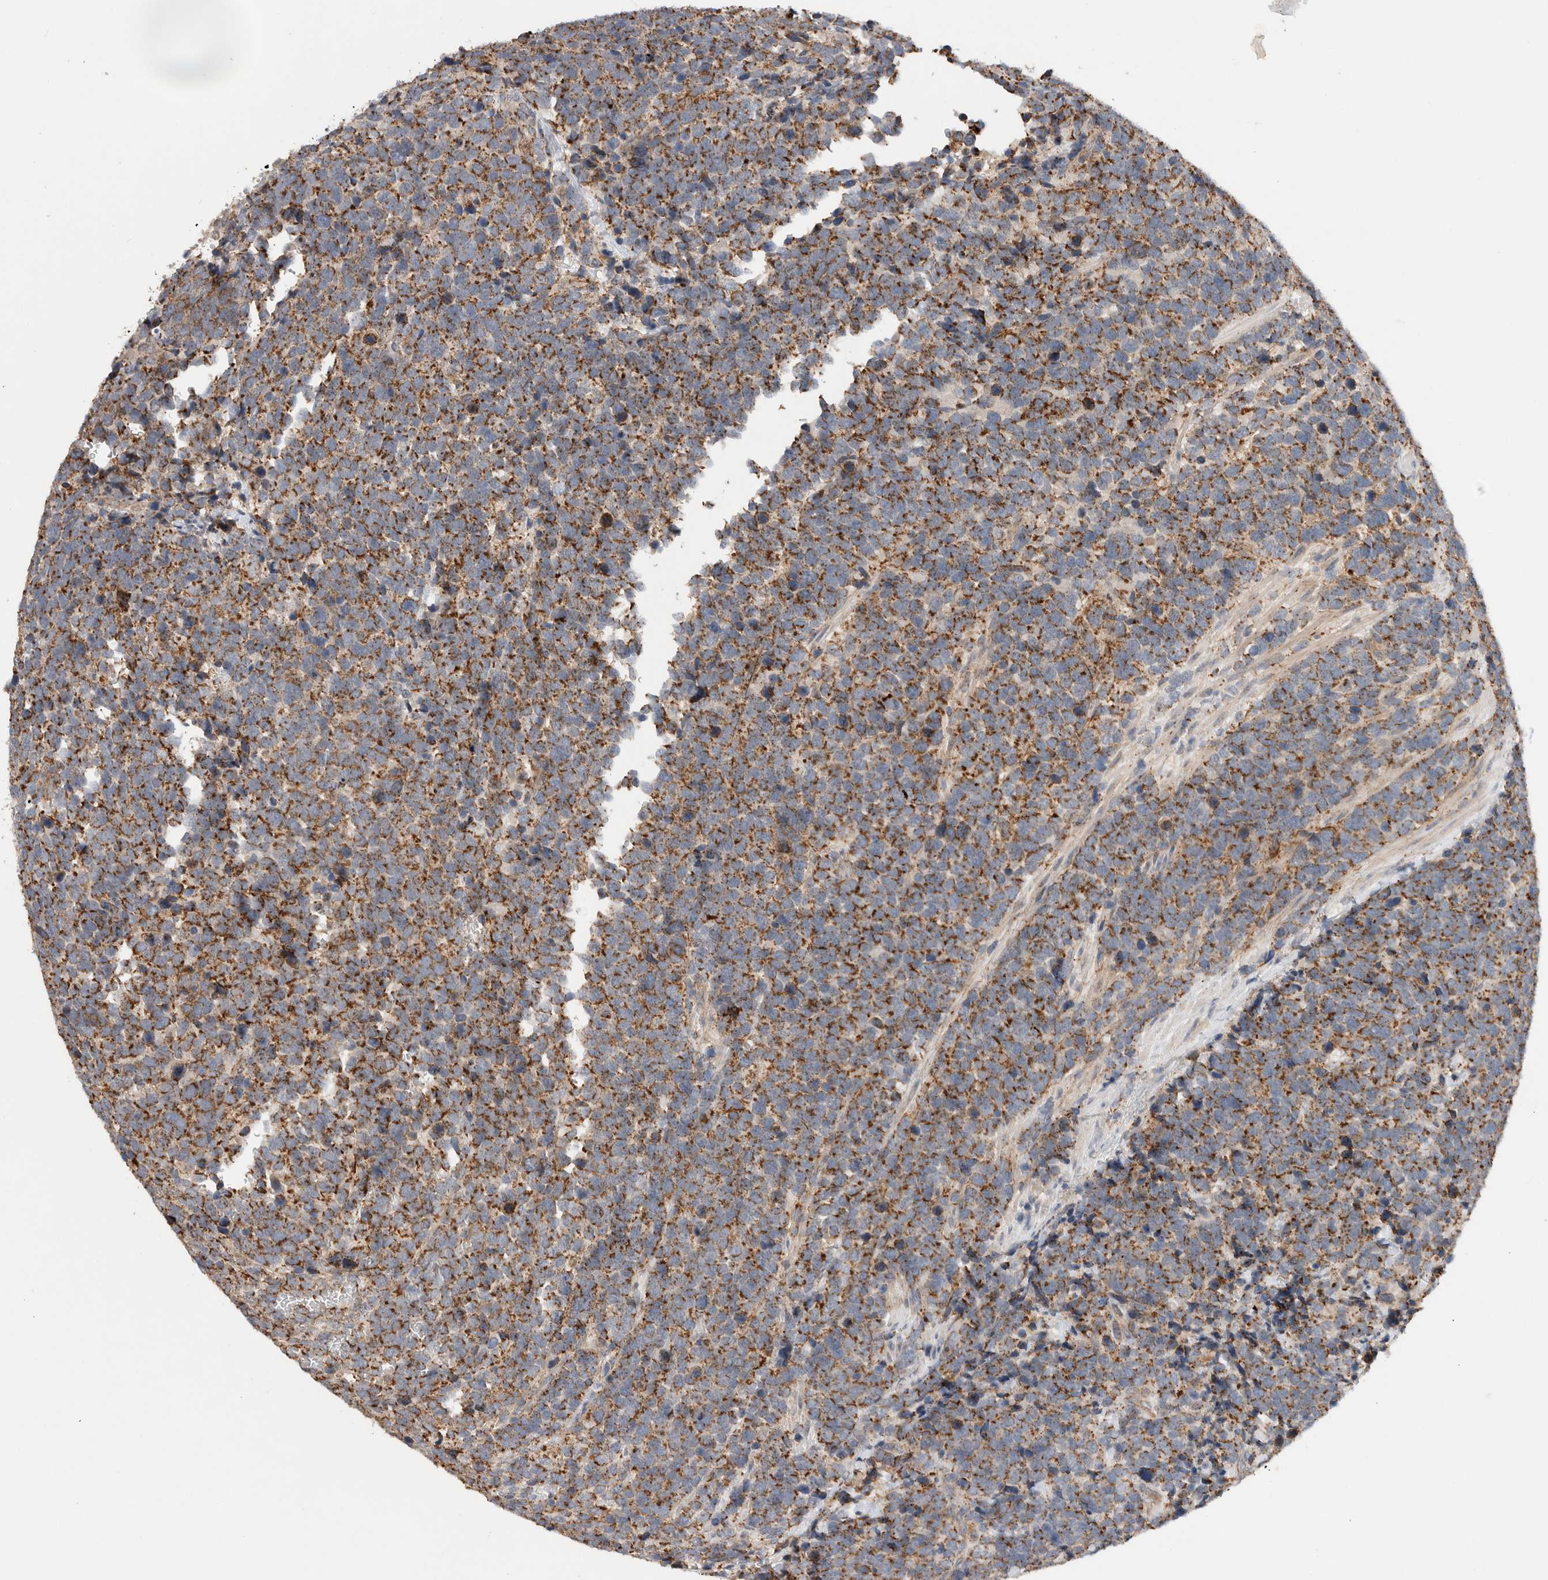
{"staining": {"intensity": "strong", "quantity": ">75%", "location": "cytoplasmic/membranous"}, "tissue": "urothelial cancer", "cell_type": "Tumor cells", "image_type": "cancer", "snomed": [{"axis": "morphology", "description": "Urothelial carcinoma, High grade"}, {"axis": "topography", "description": "Urinary bladder"}], "caption": "Protein expression analysis of human urothelial cancer reveals strong cytoplasmic/membranous positivity in approximately >75% of tumor cells. (IHC, brightfield microscopy, high magnification).", "gene": "AMPD1", "patient": {"sex": "female", "age": 82}}